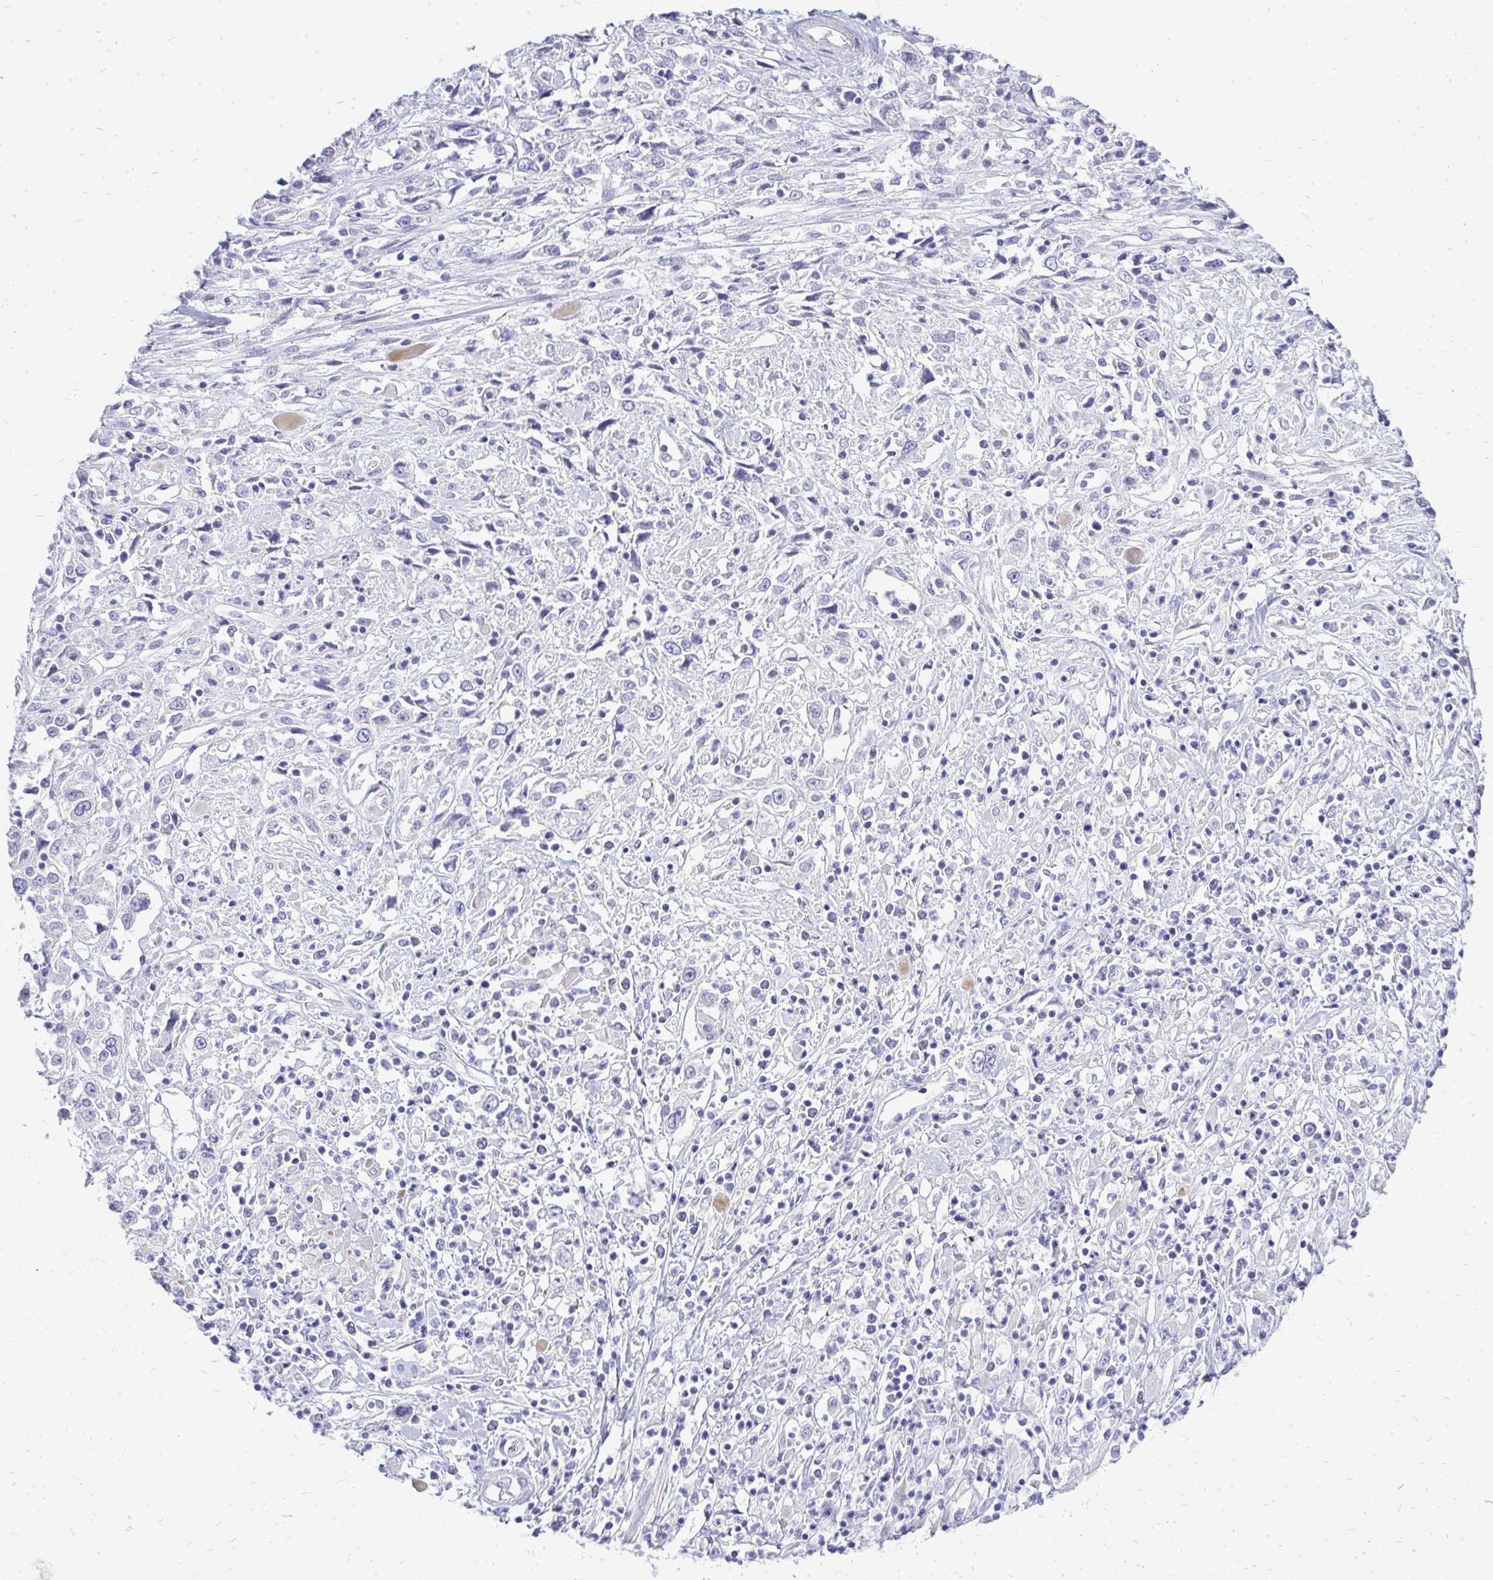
{"staining": {"intensity": "negative", "quantity": "none", "location": "none"}, "tissue": "cervical cancer", "cell_type": "Tumor cells", "image_type": "cancer", "snomed": [{"axis": "morphology", "description": "Adenocarcinoma, NOS"}, {"axis": "topography", "description": "Cervix"}], "caption": "The photomicrograph exhibits no staining of tumor cells in adenocarcinoma (cervical).", "gene": "OR8D1", "patient": {"sex": "female", "age": 40}}